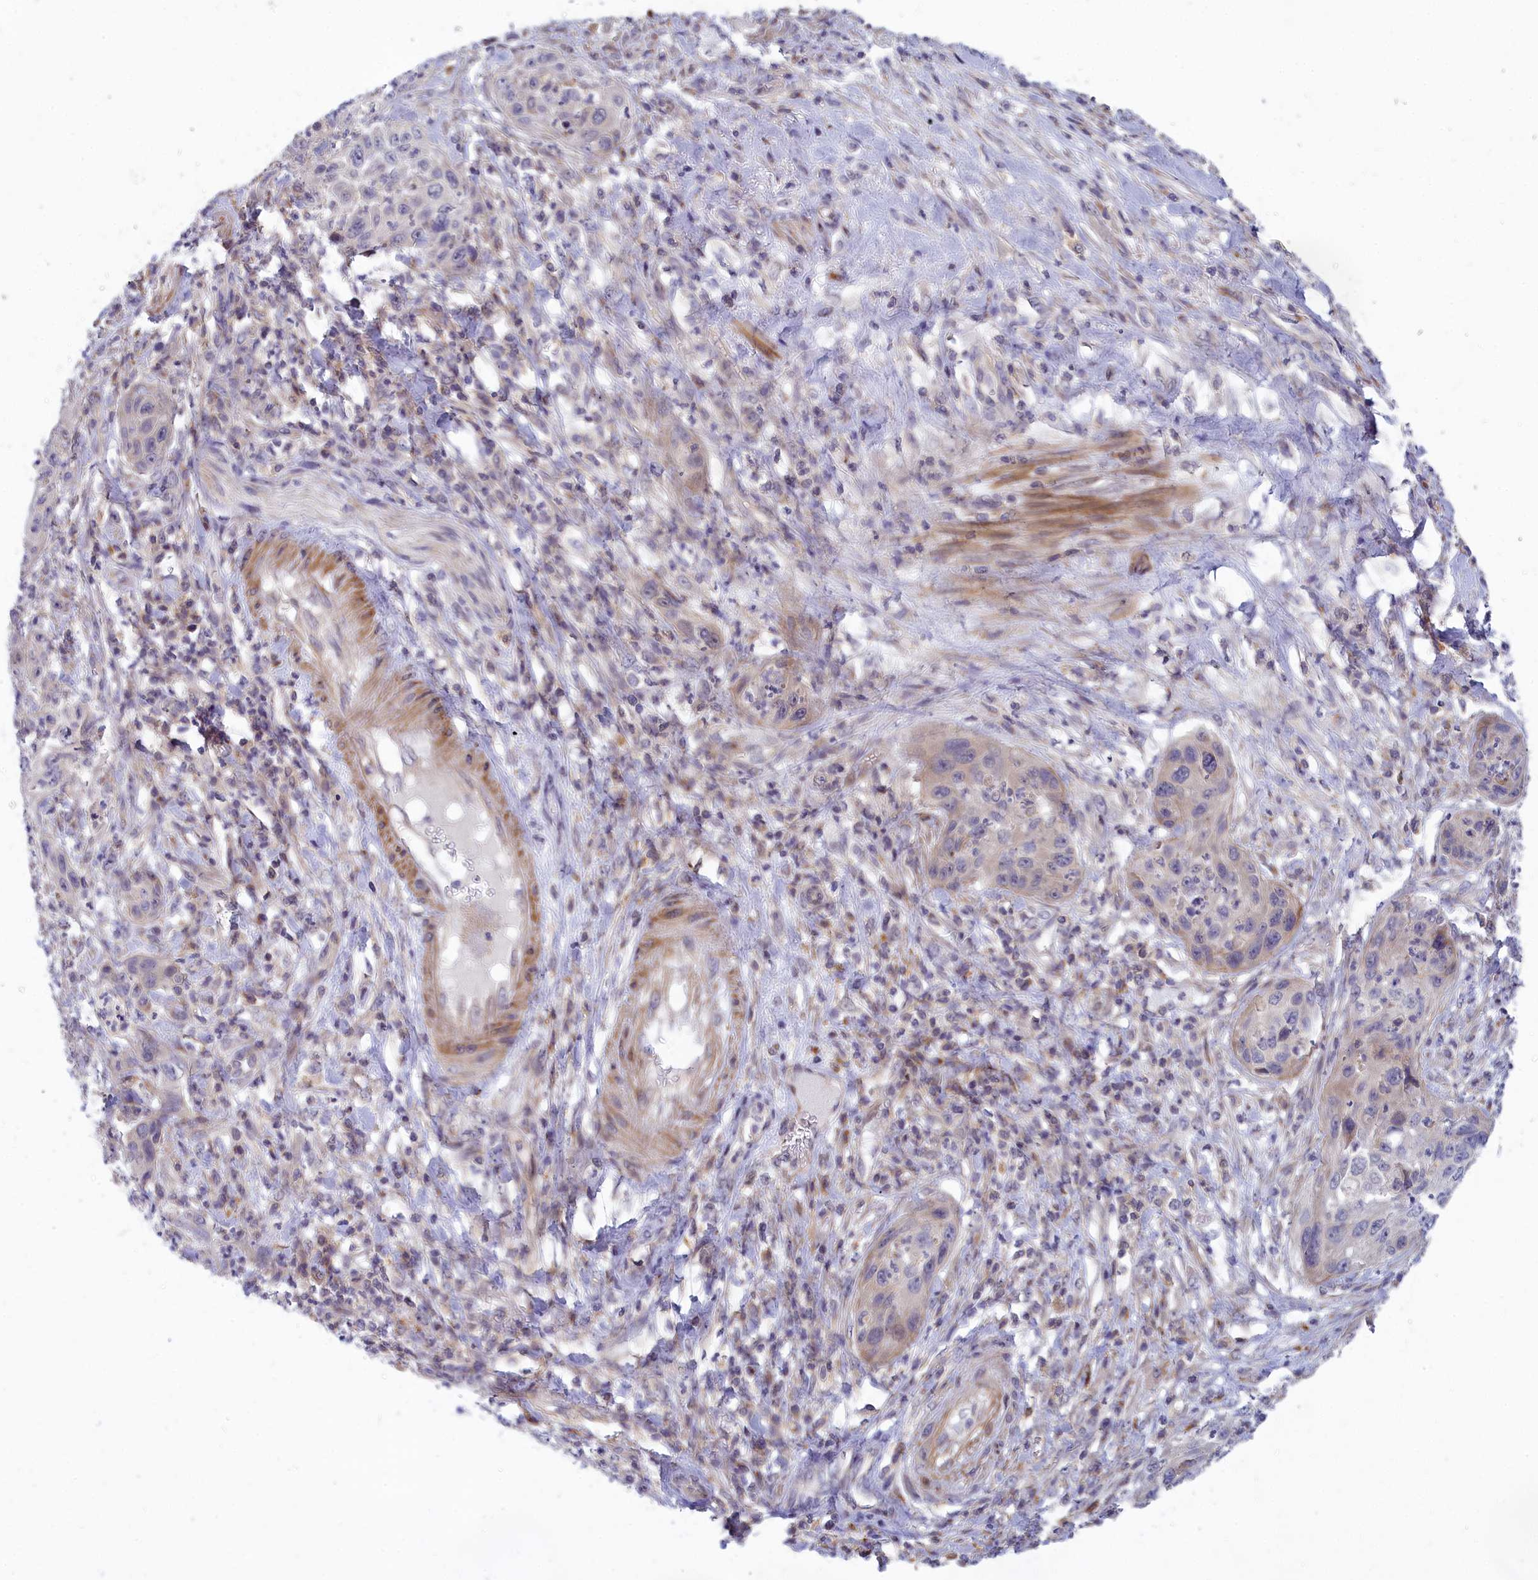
{"staining": {"intensity": "negative", "quantity": "none", "location": "none"}, "tissue": "cervical cancer", "cell_type": "Tumor cells", "image_type": "cancer", "snomed": [{"axis": "morphology", "description": "Squamous cell carcinoma, NOS"}, {"axis": "topography", "description": "Cervix"}], "caption": "Cervical cancer was stained to show a protein in brown. There is no significant expression in tumor cells.", "gene": "BLTP2", "patient": {"sex": "female", "age": 42}}